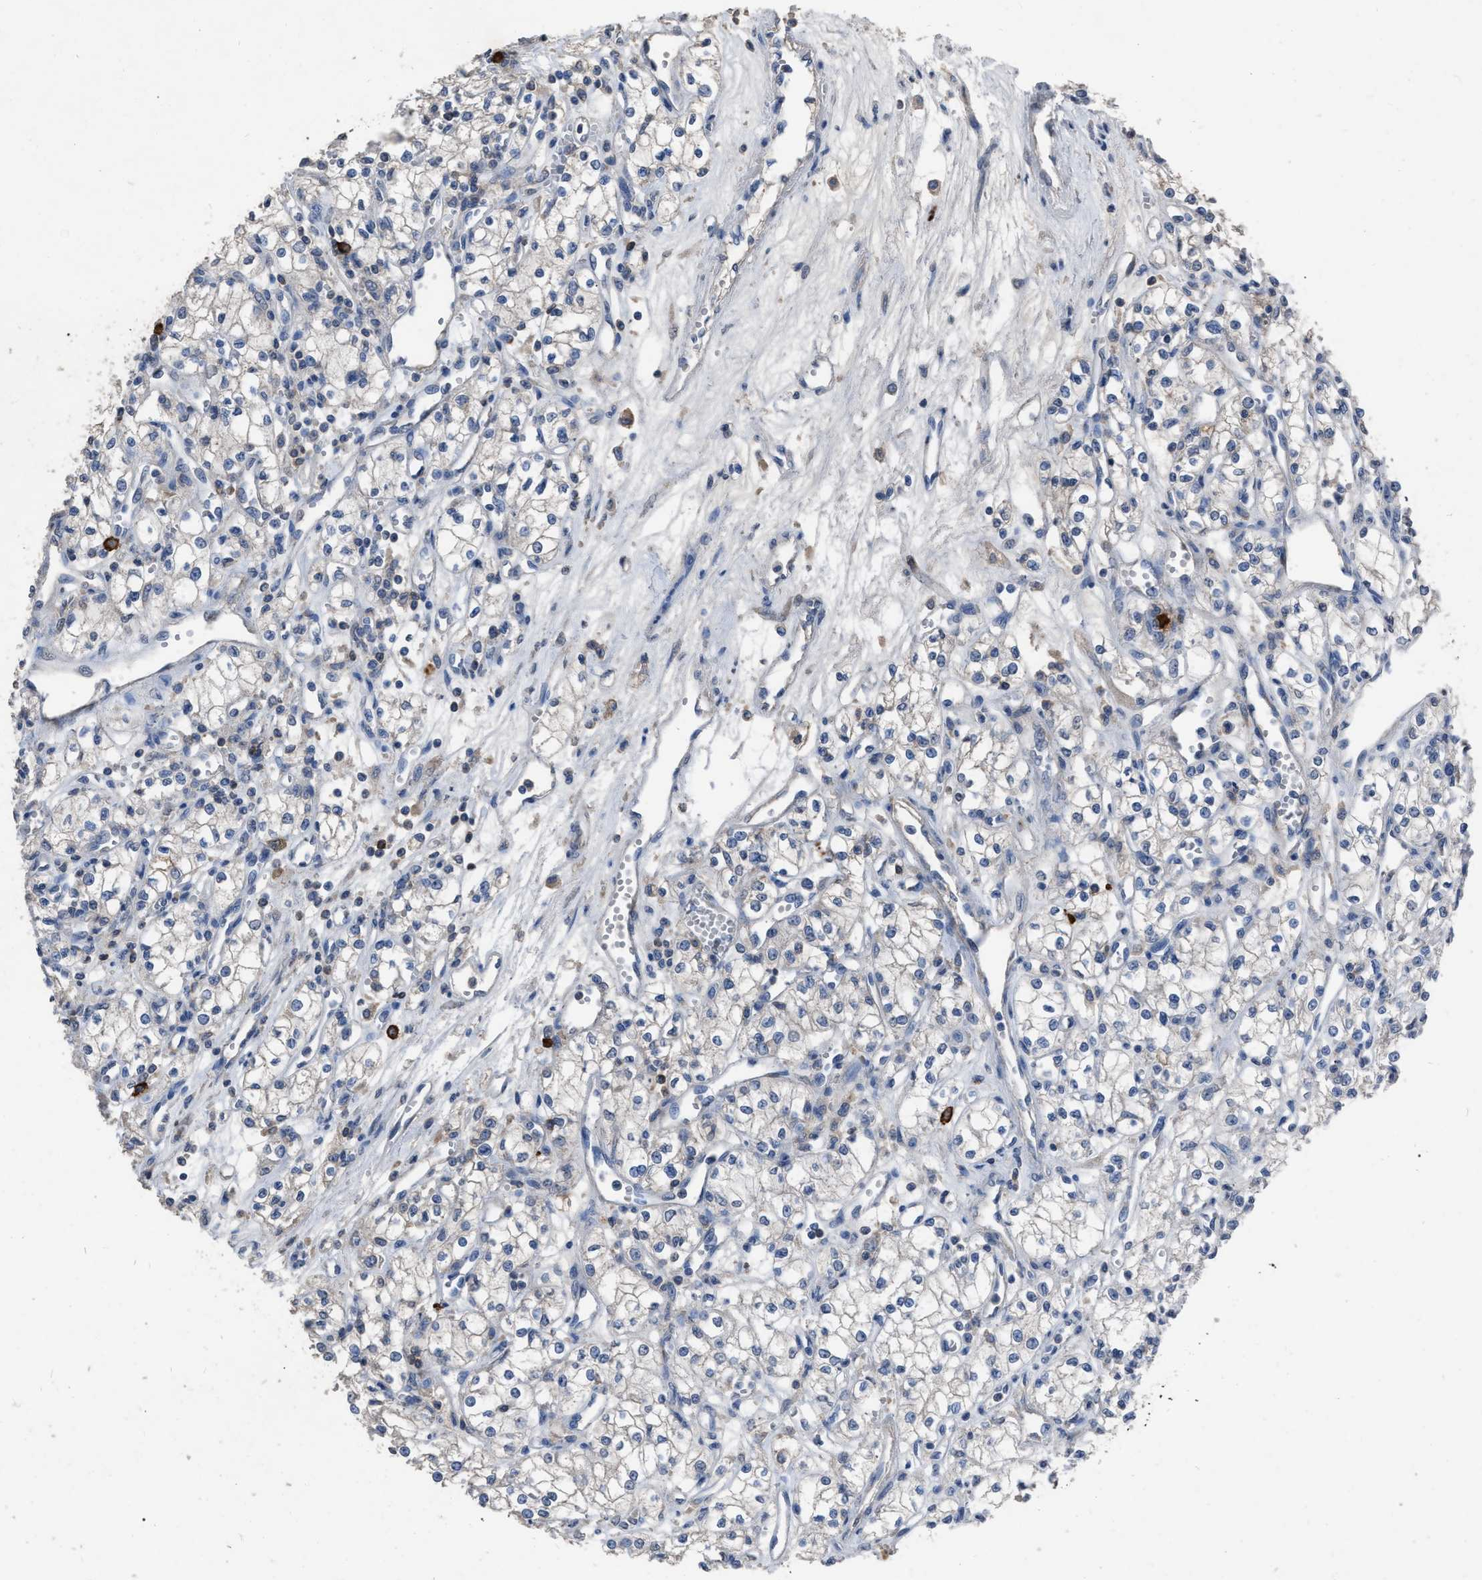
{"staining": {"intensity": "negative", "quantity": "none", "location": "none"}, "tissue": "renal cancer", "cell_type": "Tumor cells", "image_type": "cancer", "snomed": [{"axis": "morphology", "description": "Adenocarcinoma, NOS"}, {"axis": "topography", "description": "Kidney"}], "caption": "An image of human renal cancer (adenocarcinoma) is negative for staining in tumor cells.", "gene": "HABP2", "patient": {"sex": "male", "age": 59}}